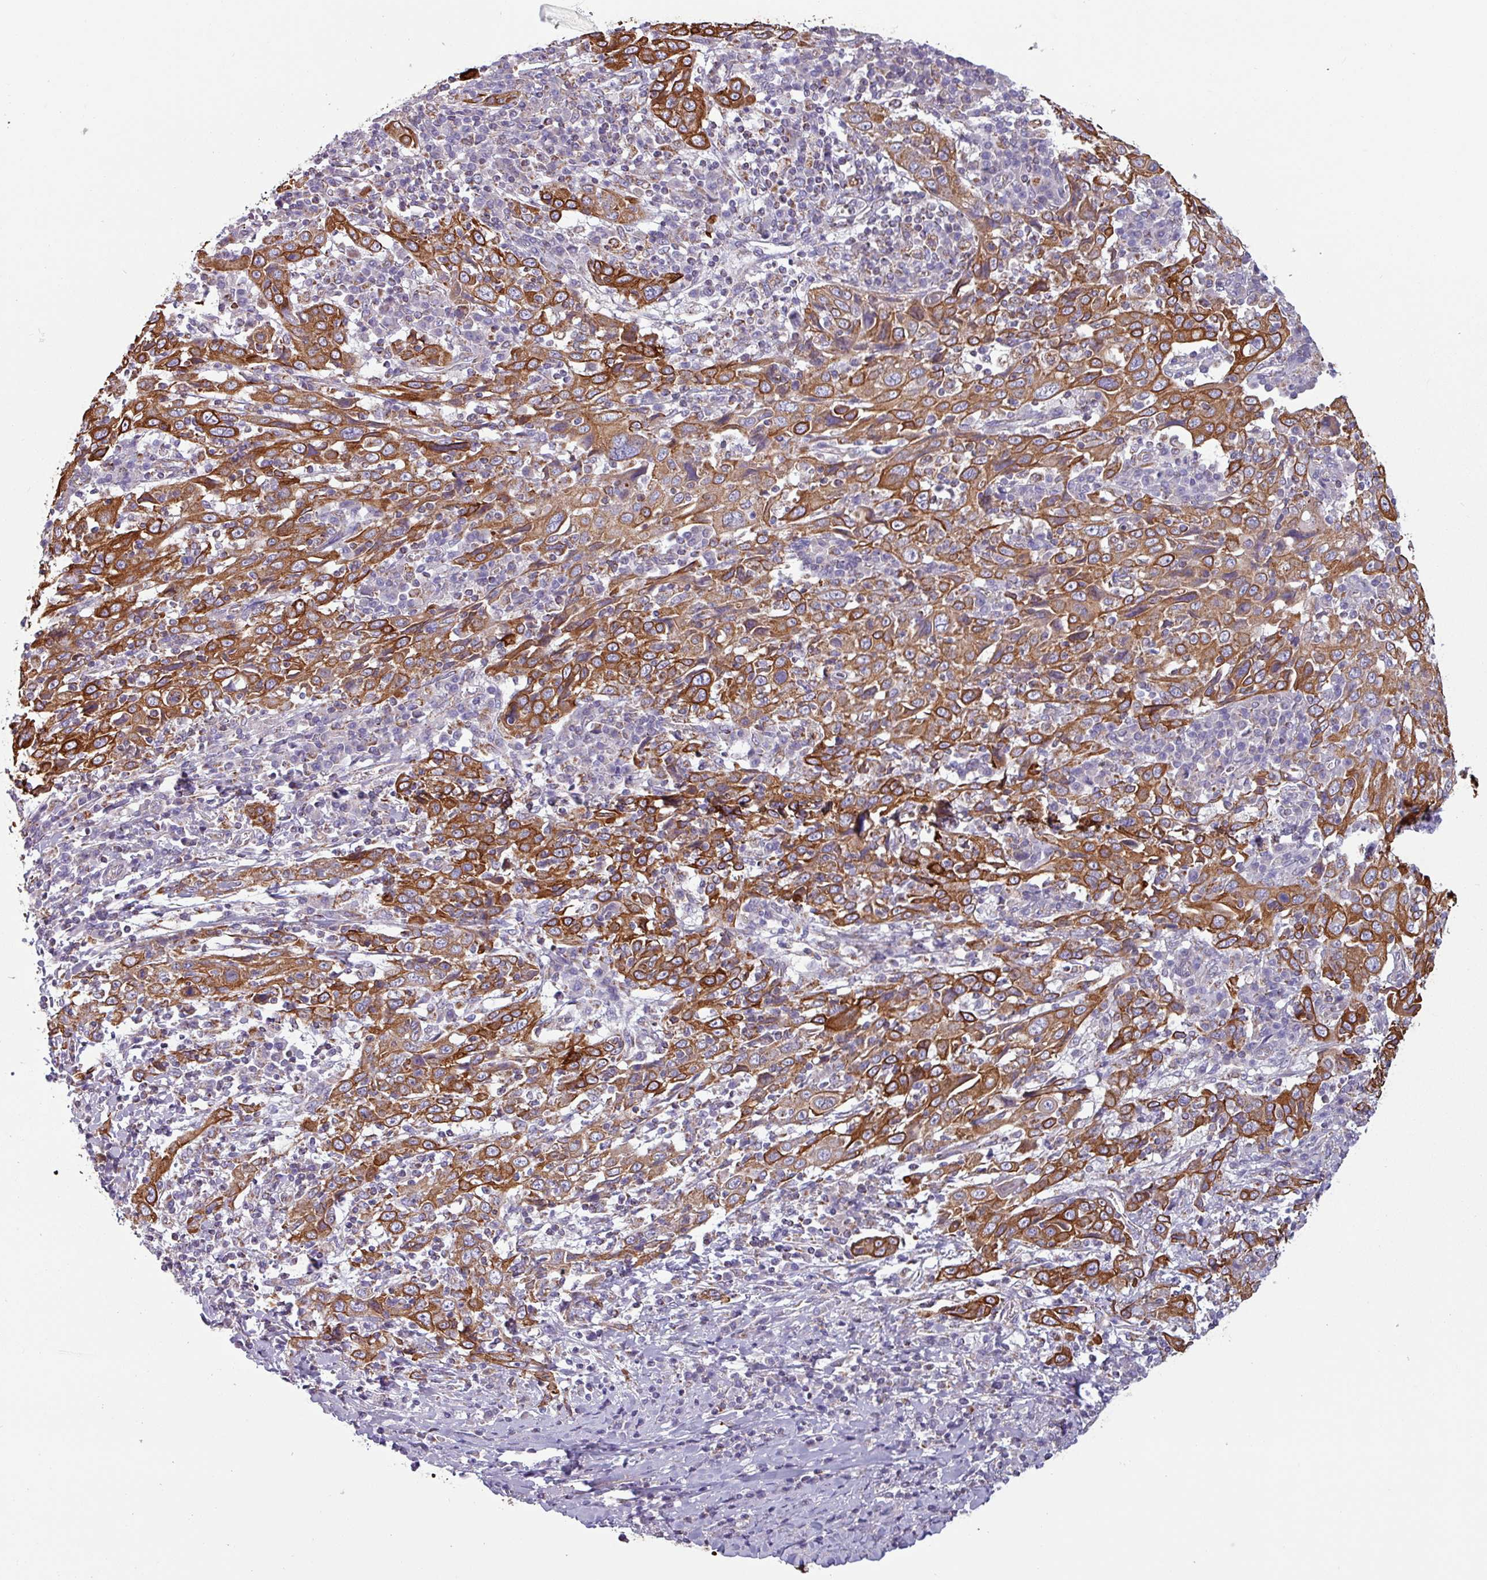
{"staining": {"intensity": "strong", "quantity": ">75%", "location": "cytoplasmic/membranous"}, "tissue": "cervical cancer", "cell_type": "Tumor cells", "image_type": "cancer", "snomed": [{"axis": "morphology", "description": "Squamous cell carcinoma, NOS"}, {"axis": "topography", "description": "Cervix"}], "caption": "Squamous cell carcinoma (cervical) stained with immunohistochemistry (IHC) displays strong cytoplasmic/membranous staining in approximately >75% of tumor cells.", "gene": "CAMK1", "patient": {"sex": "female", "age": 46}}